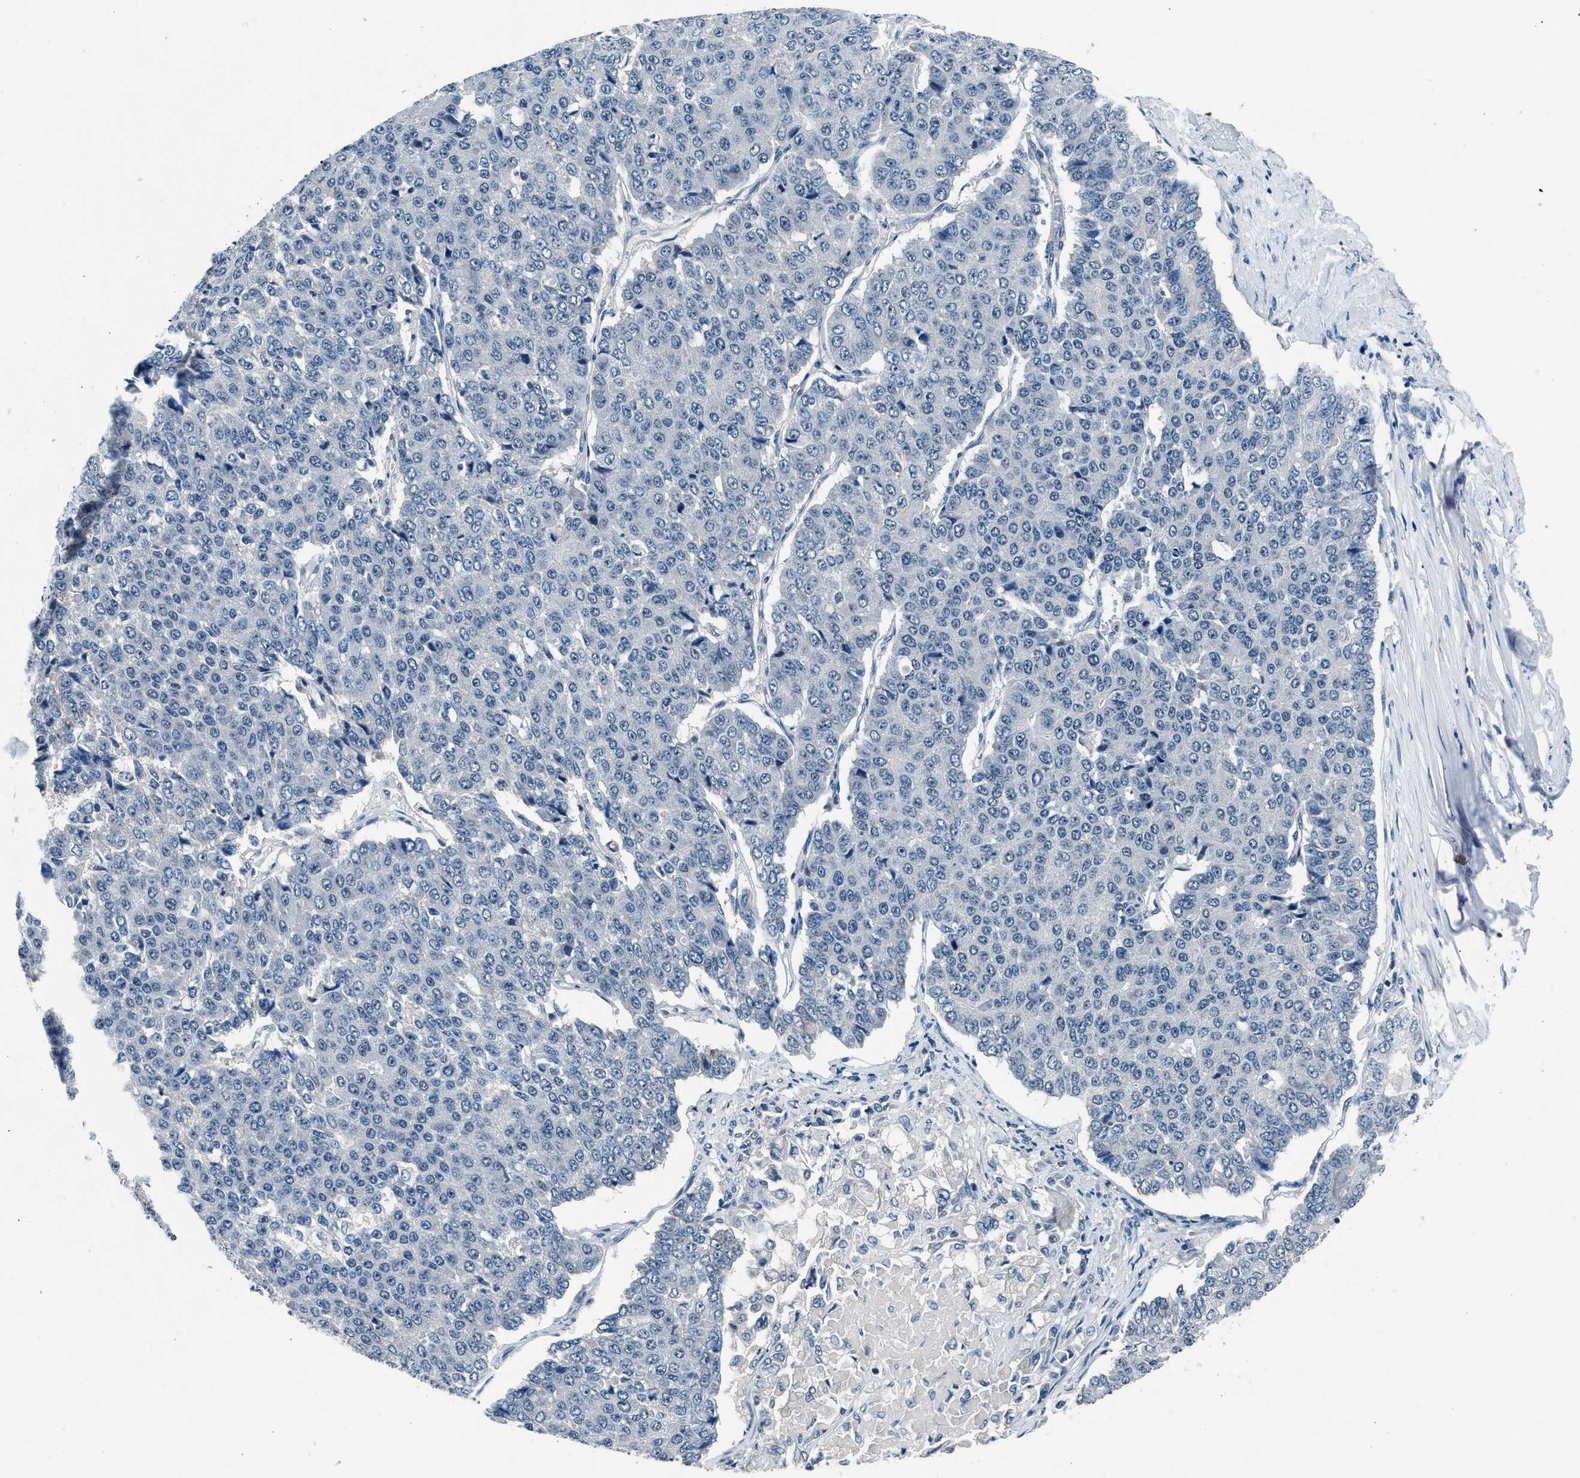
{"staining": {"intensity": "negative", "quantity": "none", "location": "none"}, "tissue": "pancreatic cancer", "cell_type": "Tumor cells", "image_type": "cancer", "snomed": [{"axis": "morphology", "description": "Adenocarcinoma, NOS"}, {"axis": "topography", "description": "Pancreas"}], "caption": "Histopathology image shows no protein expression in tumor cells of adenocarcinoma (pancreatic) tissue. (Brightfield microscopy of DAB (3,3'-diaminobenzidine) immunohistochemistry at high magnification).", "gene": "DENND6B", "patient": {"sex": "male", "age": 50}}